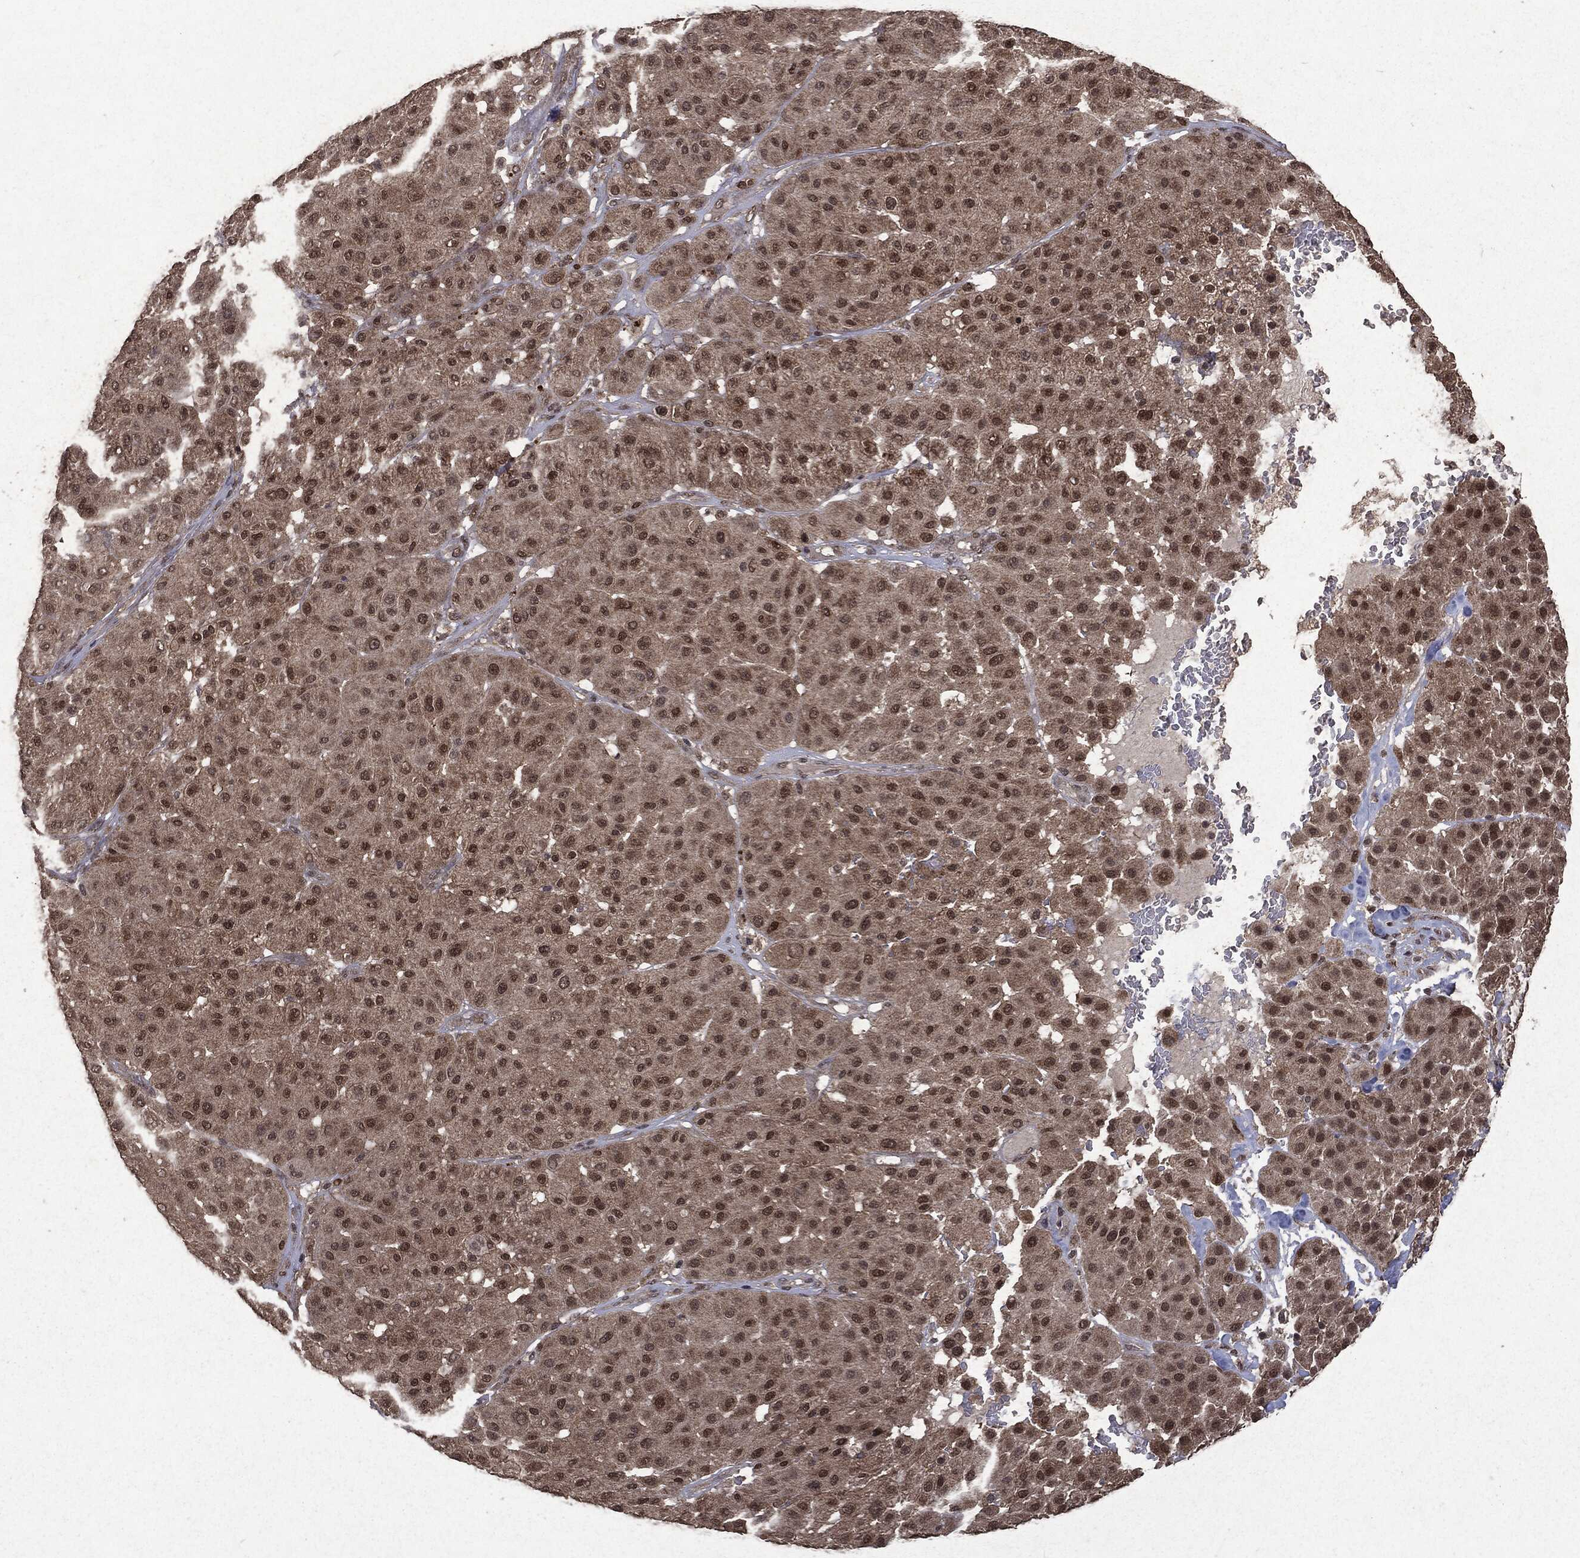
{"staining": {"intensity": "moderate", "quantity": ">75%", "location": "nuclear"}, "tissue": "melanoma", "cell_type": "Tumor cells", "image_type": "cancer", "snomed": [{"axis": "morphology", "description": "Malignant melanoma, Metastatic site"}, {"axis": "topography", "description": "Smooth muscle"}], "caption": "Immunohistochemistry (DAB (3,3'-diaminobenzidine)) staining of melanoma displays moderate nuclear protein positivity in about >75% of tumor cells.", "gene": "PEBP1", "patient": {"sex": "male", "age": 41}}